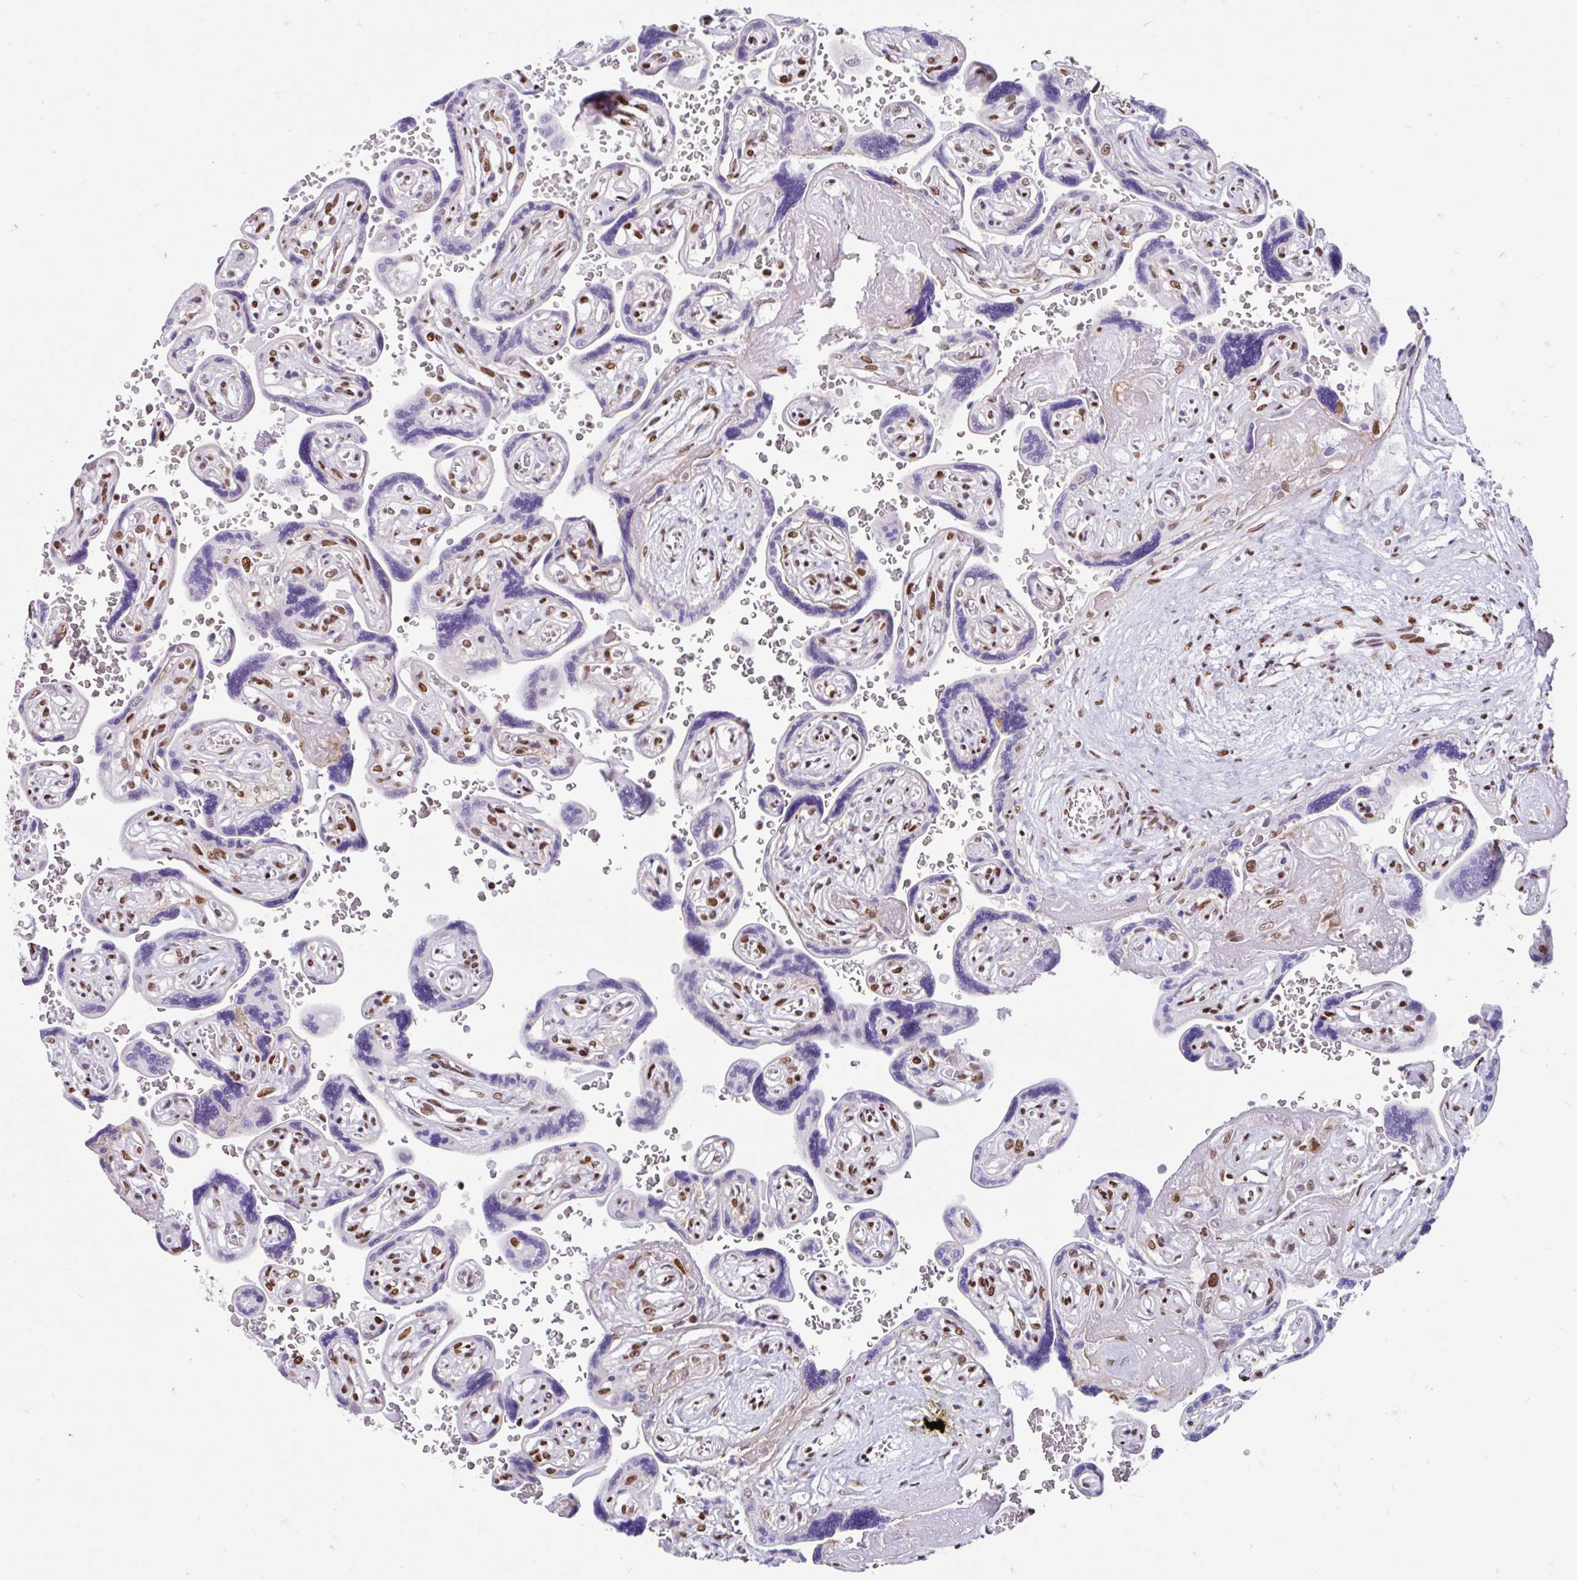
{"staining": {"intensity": "strong", "quantity": "25%-75%", "location": "nuclear"}, "tissue": "placenta", "cell_type": "Trophoblastic cells", "image_type": "normal", "snomed": [{"axis": "morphology", "description": "Normal tissue, NOS"}, {"axis": "topography", "description": "Placenta"}], "caption": "Normal placenta reveals strong nuclear positivity in about 25%-75% of trophoblastic cells.", "gene": "KHDRBS1", "patient": {"sex": "female", "age": 32}}